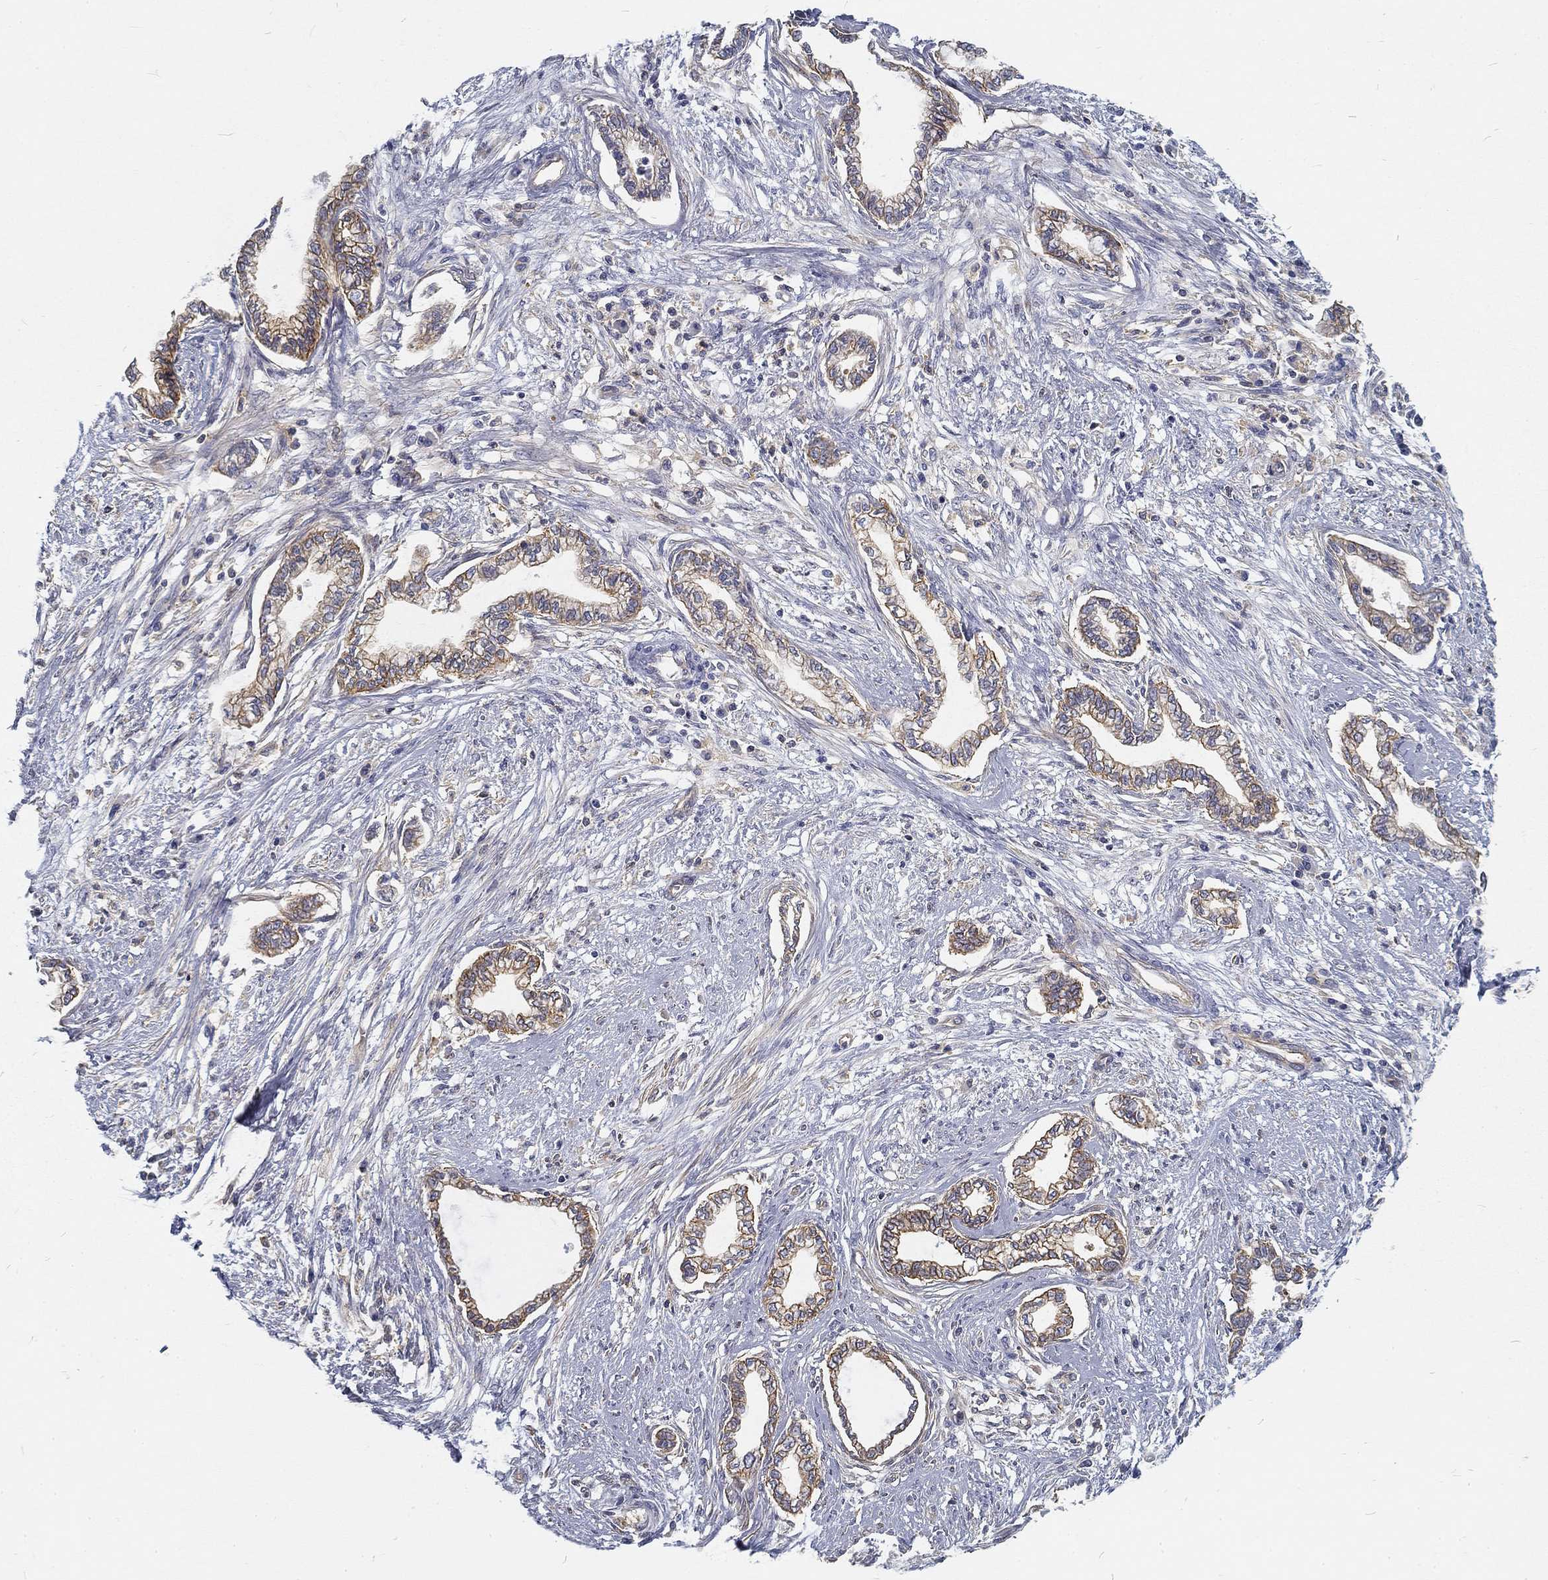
{"staining": {"intensity": "weak", "quantity": ">75%", "location": "cytoplasmic/membranous"}, "tissue": "cervical cancer", "cell_type": "Tumor cells", "image_type": "cancer", "snomed": [{"axis": "morphology", "description": "Adenocarcinoma, NOS"}, {"axis": "topography", "description": "Cervix"}], "caption": "This is an image of immunohistochemistry staining of cervical cancer, which shows weak positivity in the cytoplasmic/membranous of tumor cells.", "gene": "MTMR11", "patient": {"sex": "female", "age": 62}}